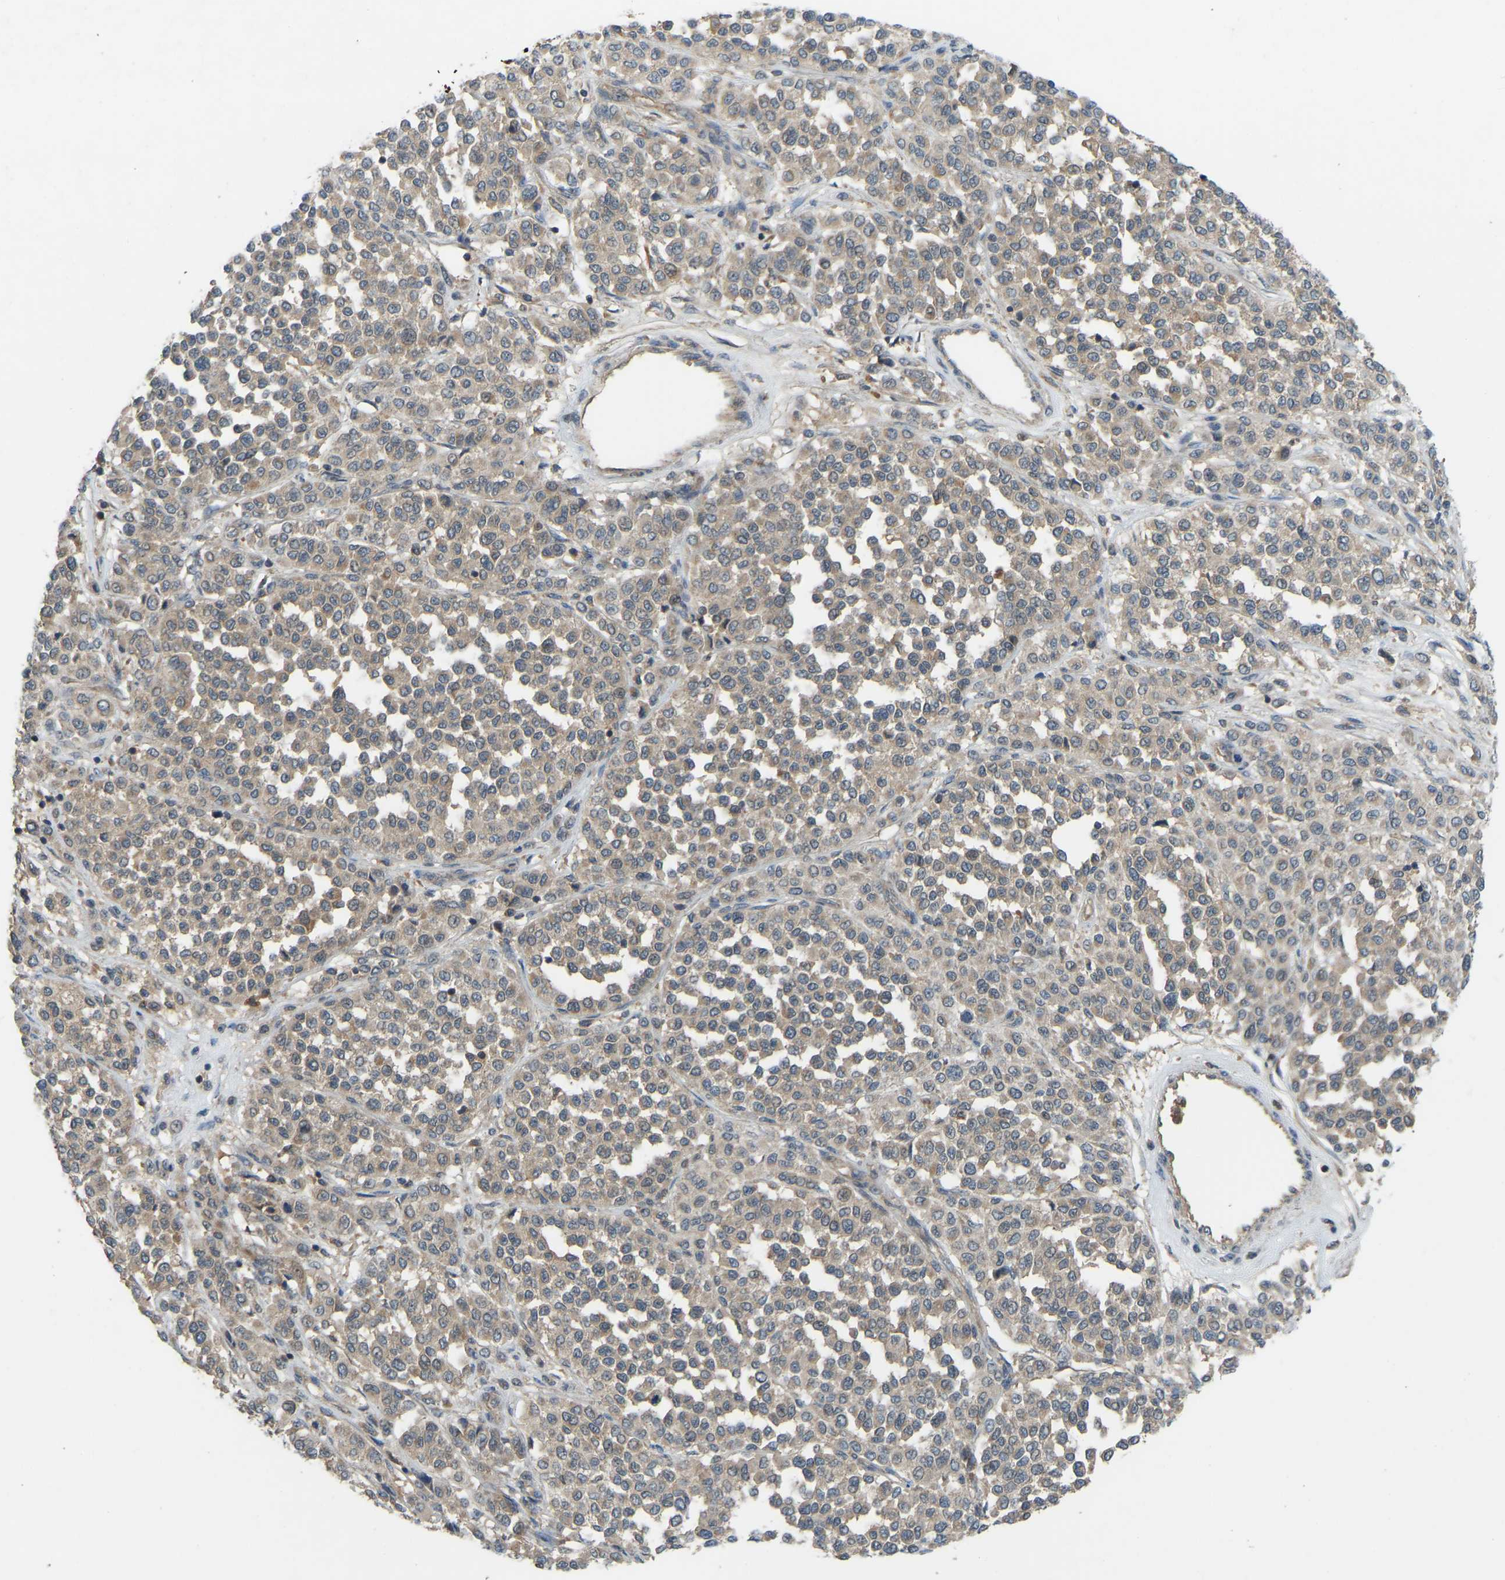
{"staining": {"intensity": "weak", "quantity": ">75%", "location": "cytoplasmic/membranous"}, "tissue": "melanoma", "cell_type": "Tumor cells", "image_type": "cancer", "snomed": [{"axis": "morphology", "description": "Malignant melanoma, Metastatic site"}, {"axis": "topography", "description": "Pancreas"}], "caption": "Human melanoma stained with a protein marker demonstrates weak staining in tumor cells.", "gene": "ZNF71", "patient": {"sex": "female", "age": 30}}